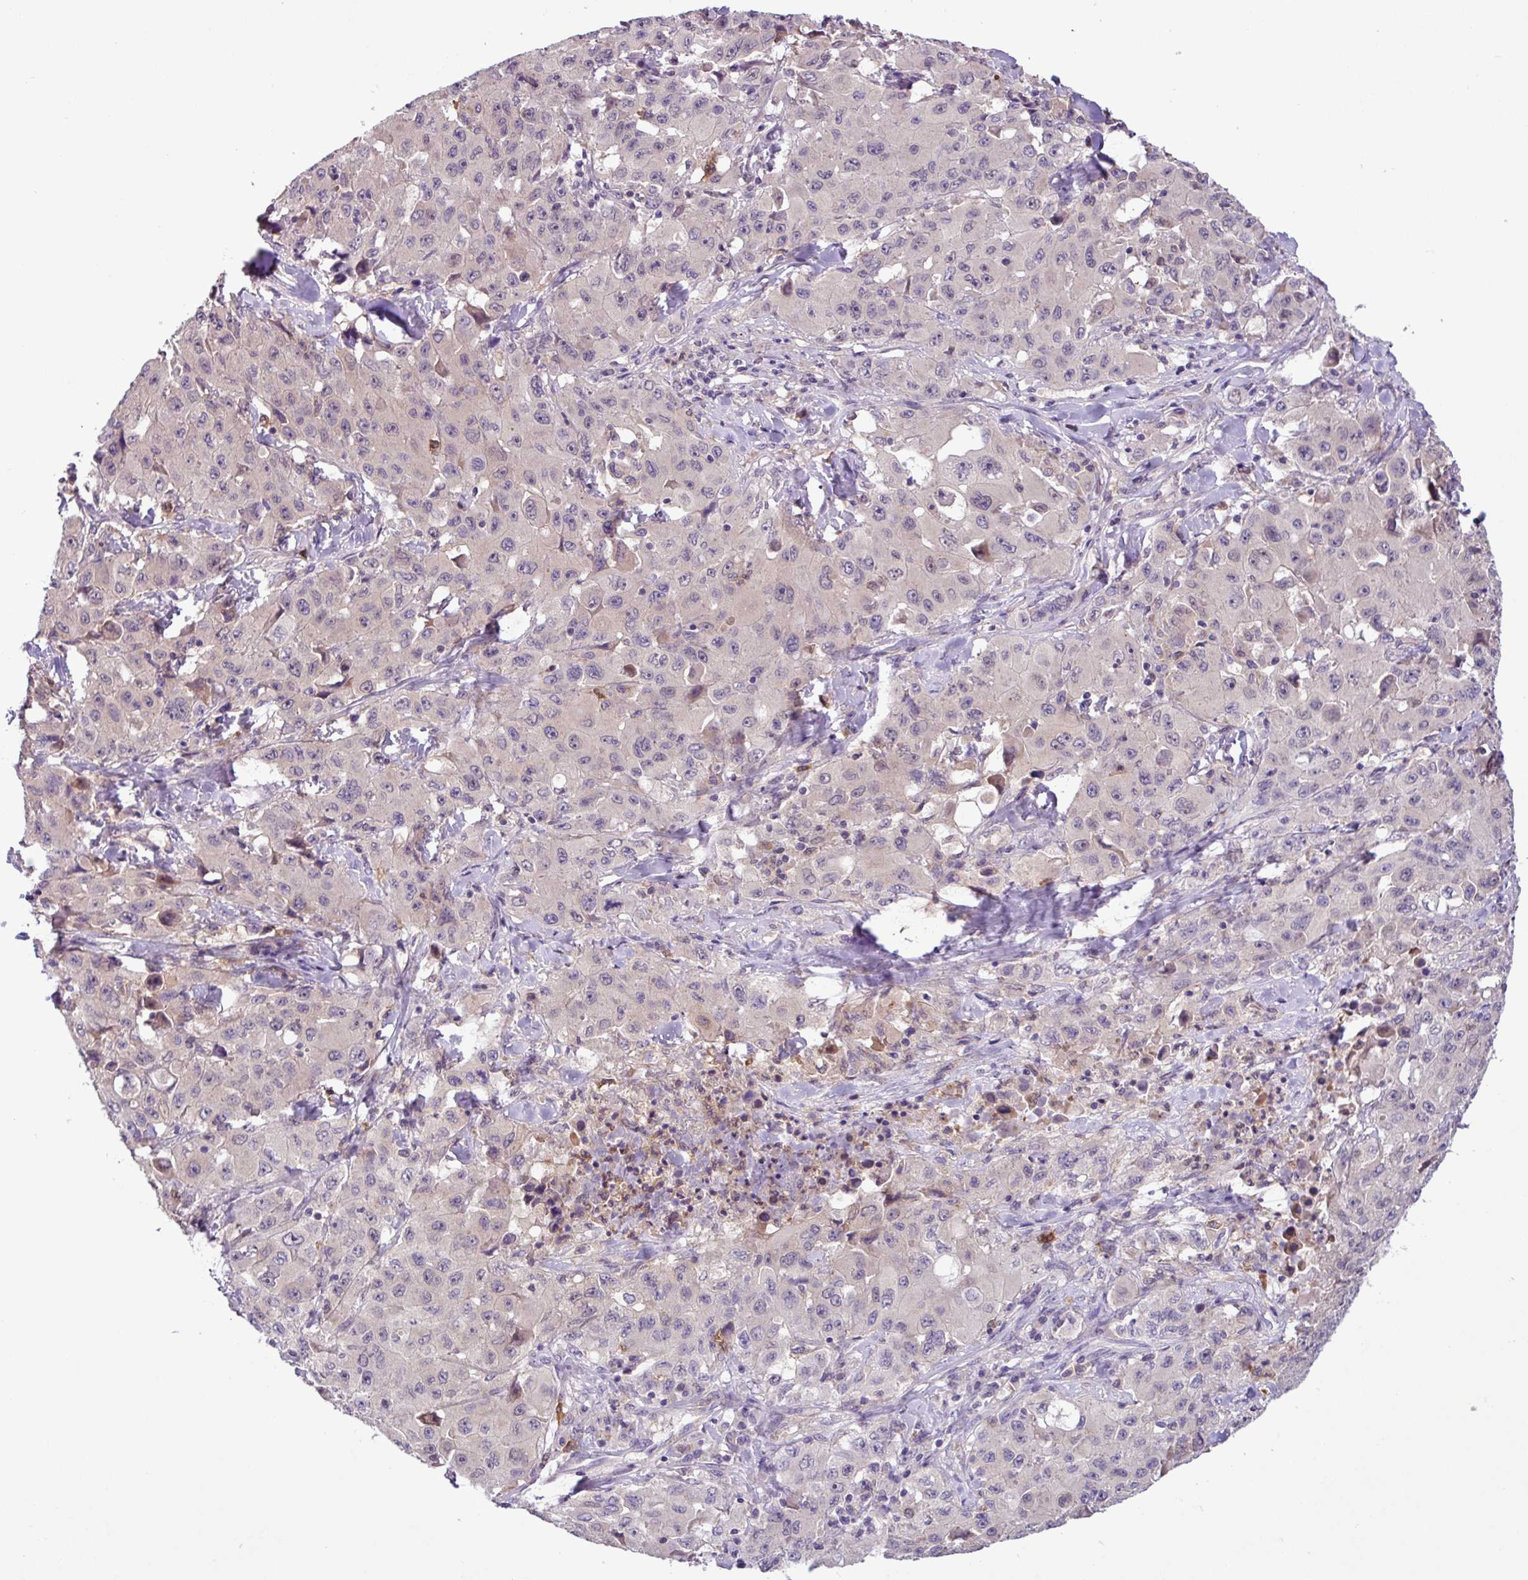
{"staining": {"intensity": "negative", "quantity": "none", "location": "none"}, "tissue": "lung cancer", "cell_type": "Tumor cells", "image_type": "cancer", "snomed": [{"axis": "morphology", "description": "Squamous cell carcinoma, NOS"}, {"axis": "topography", "description": "Lung"}], "caption": "There is no significant positivity in tumor cells of lung squamous cell carcinoma. The staining was performed using DAB (3,3'-diaminobenzidine) to visualize the protein expression in brown, while the nuclei were stained in blue with hematoxylin (Magnification: 20x).", "gene": "TONSL", "patient": {"sex": "male", "age": 63}}